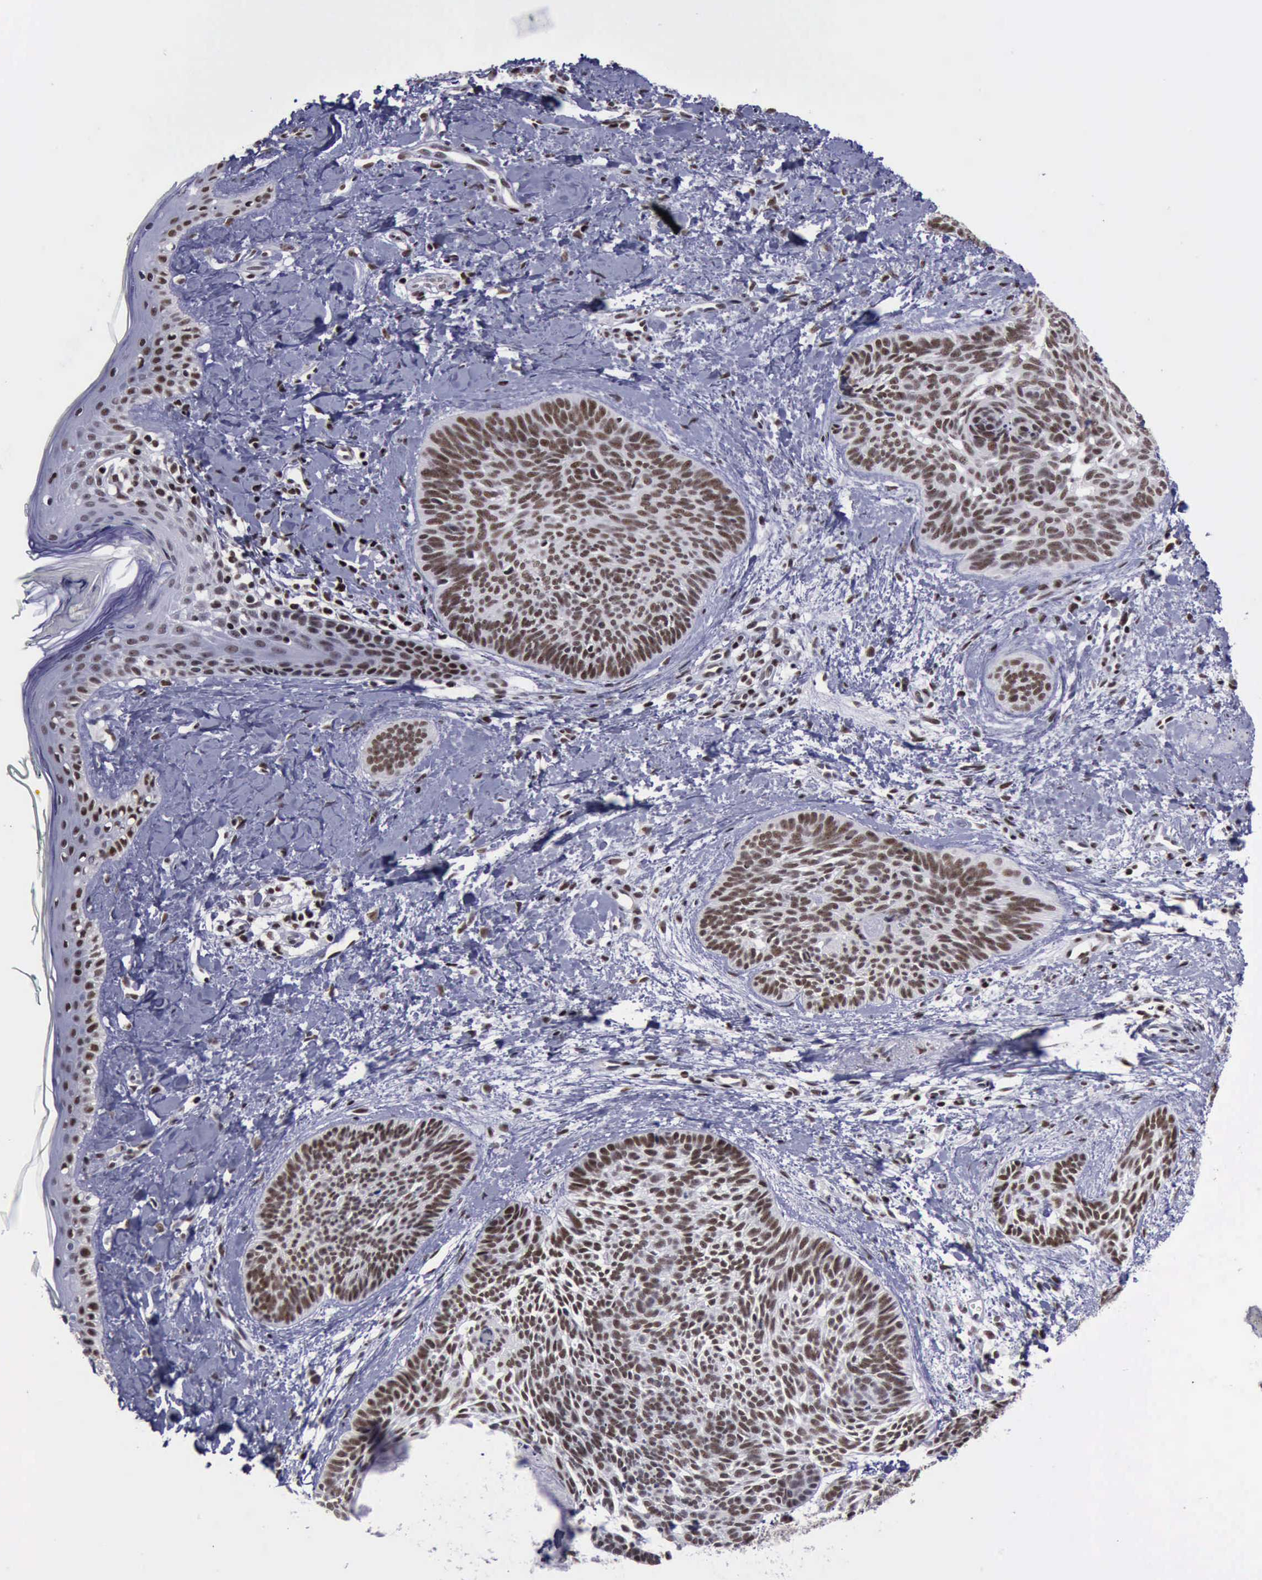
{"staining": {"intensity": "moderate", "quantity": "25%-75%", "location": "nuclear"}, "tissue": "skin cancer", "cell_type": "Tumor cells", "image_type": "cancer", "snomed": [{"axis": "morphology", "description": "Basal cell carcinoma"}, {"axis": "topography", "description": "Skin"}], "caption": "Protein positivity by immunohistochemistry demonstrates moderate nuclear staining in about 25%-75% of tumor cells in skin basal cell carcinoma. The staining was performed using DAB (3,3'-diaminobenzidine) to visualize the protein expression in brown, while the nuclei were stained in blue with hematoxylin (Magnification: 20x).", "gene": "YY1", "patient": {"sex": "female", "age": 81}}